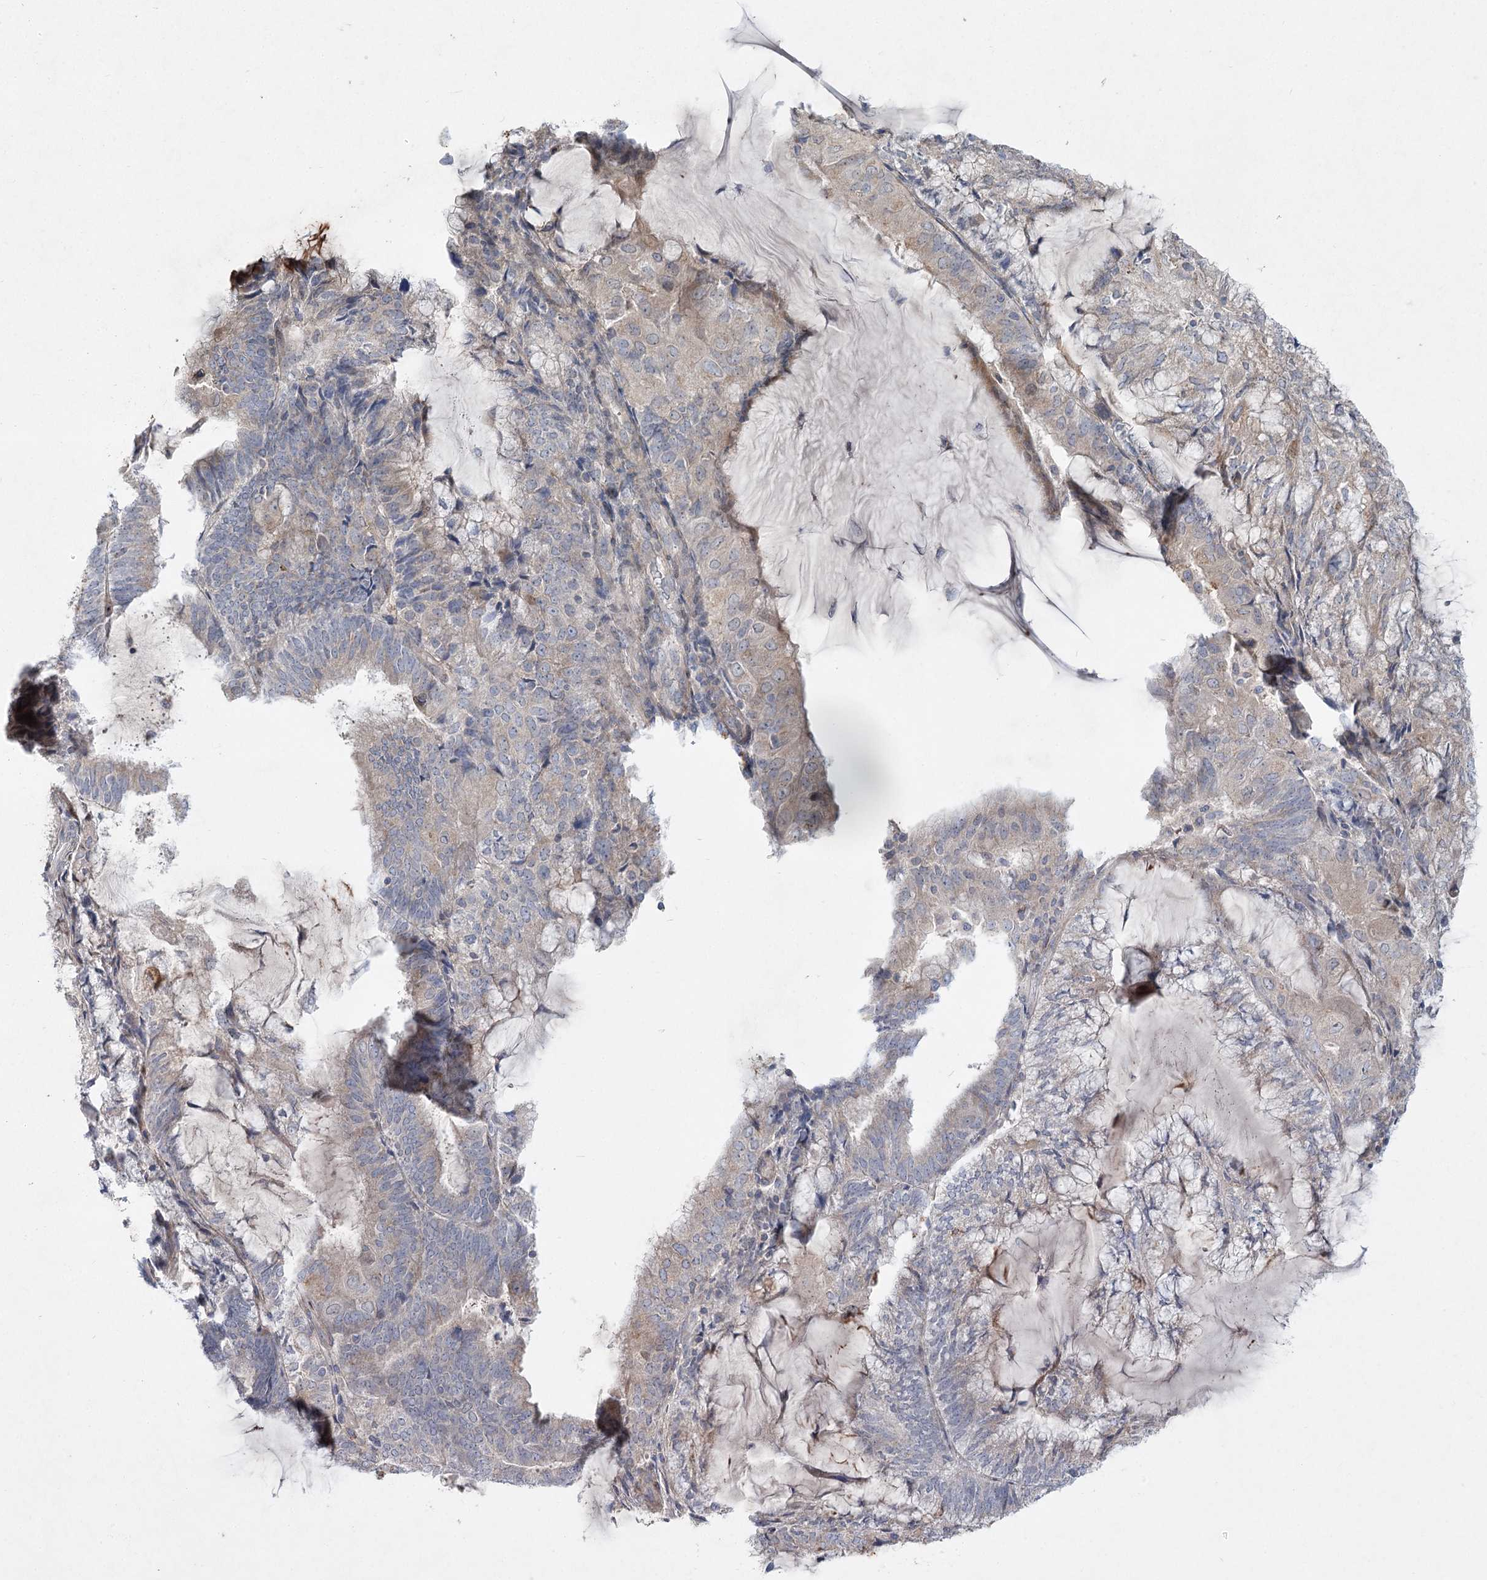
{"staining": {"intensity": "weak", "quantity": "25%-75%", "location": "cytoplasmic/membranous"}, "tissue": "endometrial cancer", "cell_type": "Tumor cells", "image_type": "cancer", "snomed": [{"axis": "morphology", "description": "Adenocarcinoma, NOS"}, {"axis": "topography", "description": "Endometrium"}], "caption": "Immunohistochemical staining of adenocarcinoma (endometrial) reveals weak cytoplasmic/membranous protein staining in about 25%-75% of tumor cells.", "gene": "SH3BP5L", "patient": {"sex": "female", "age": 81}}